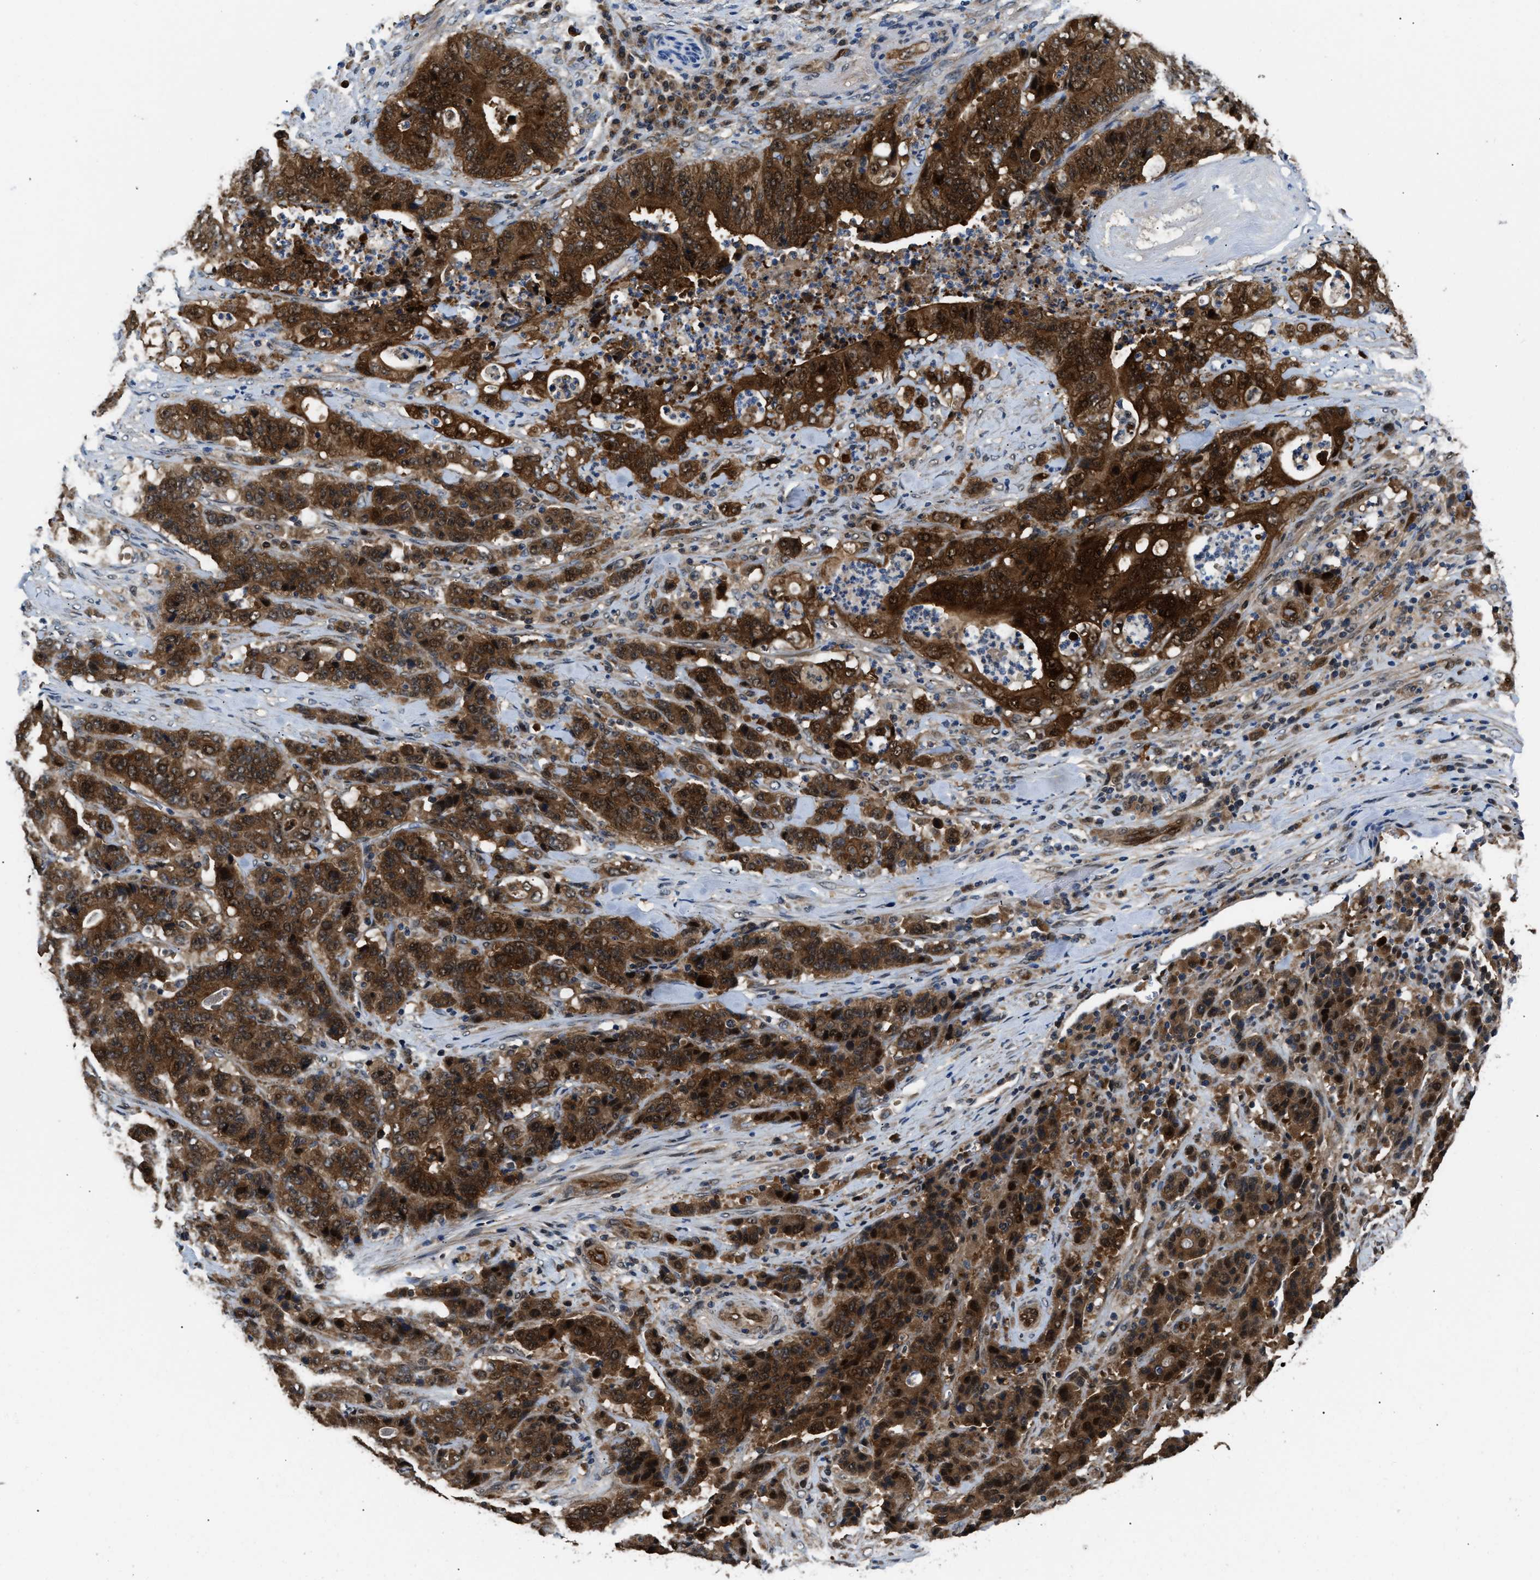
{"staining": {"intensity": "strong", "quantity": ">75%", "location": "cytoplasmic/membranous"}, "tissue": "stomach cancer", "cell_type": "Tumor cells", "image_type": "cancer", "snomed": [{"axis": "morphology", "description": "Adenocarcinoma, NOS"}, {"axis": "topography", "description": "Stomach"}], "caption": "DAB (3,3'-diaminobenzidine) immunohistochemical staining of human stomach cancer (adenocarcinoma) shows strong cytoplasmic/membranous protein expression in approximately >75% of tumor cells. (DAB = brown stain, brightfield microscopy at high magnification).", "gene": "PPA1", "patient": {"sex": "female", "age": 73}}